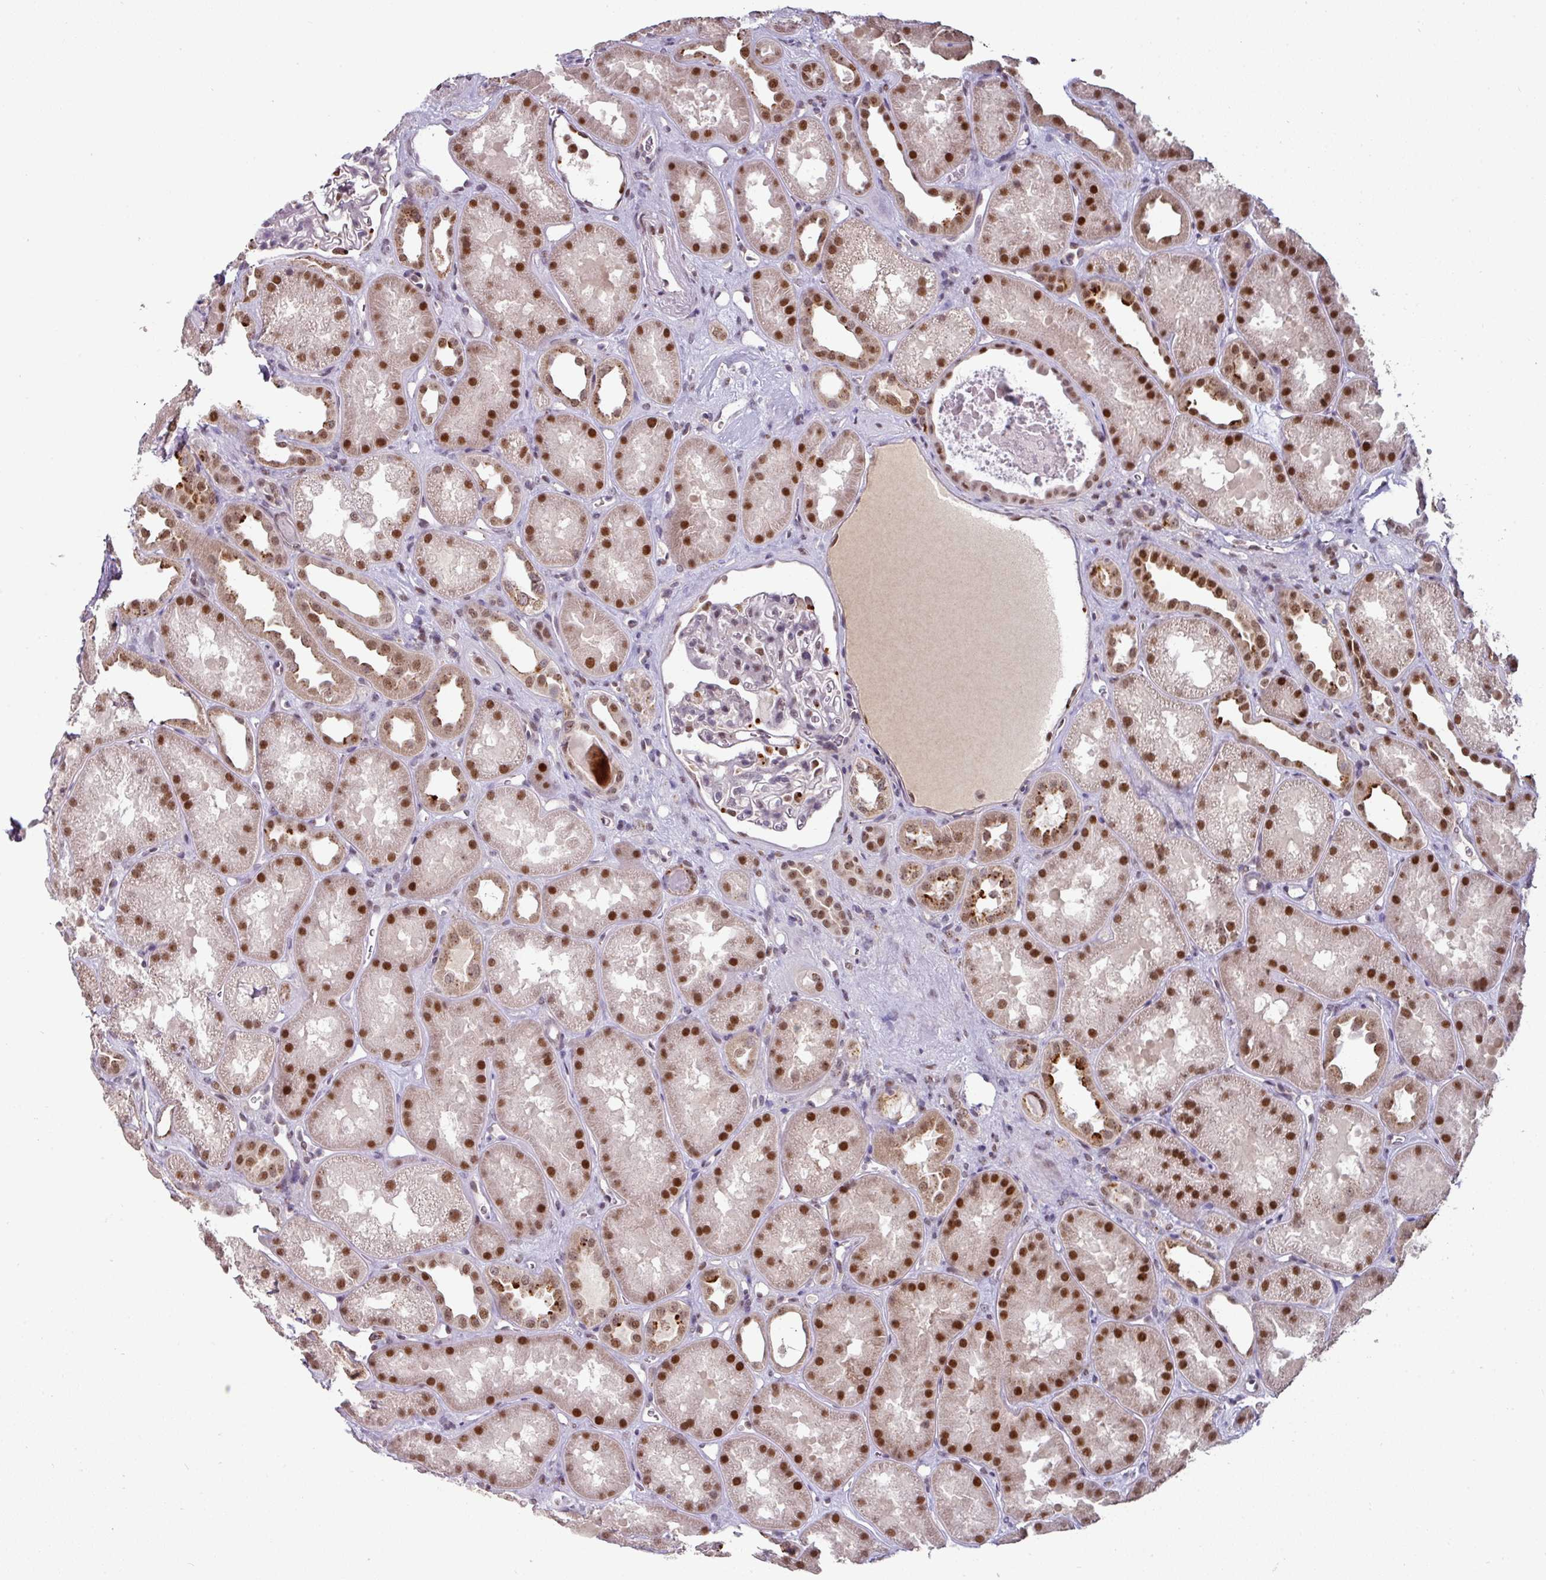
{"staining": {"intensity": "moderate", "quantity": "<25%", "location": "nuclear"}, "tissue": "kidney", "cell_type": "Cells in glomeruli", "image_type": "normal", "snomed": [{"axis": "morphology", "description": "Normal tissue, NOS"}, {"axis": "topography", "description": "Kidney"}], "caption": "About <25% of cells in glomeruli in benign human kidney reveal moderate nuclear protein staining as visualized by brown immunohistochemical staining.", "gene": "SWSAP1", "patient": {"sex": "male", "age": 61}}